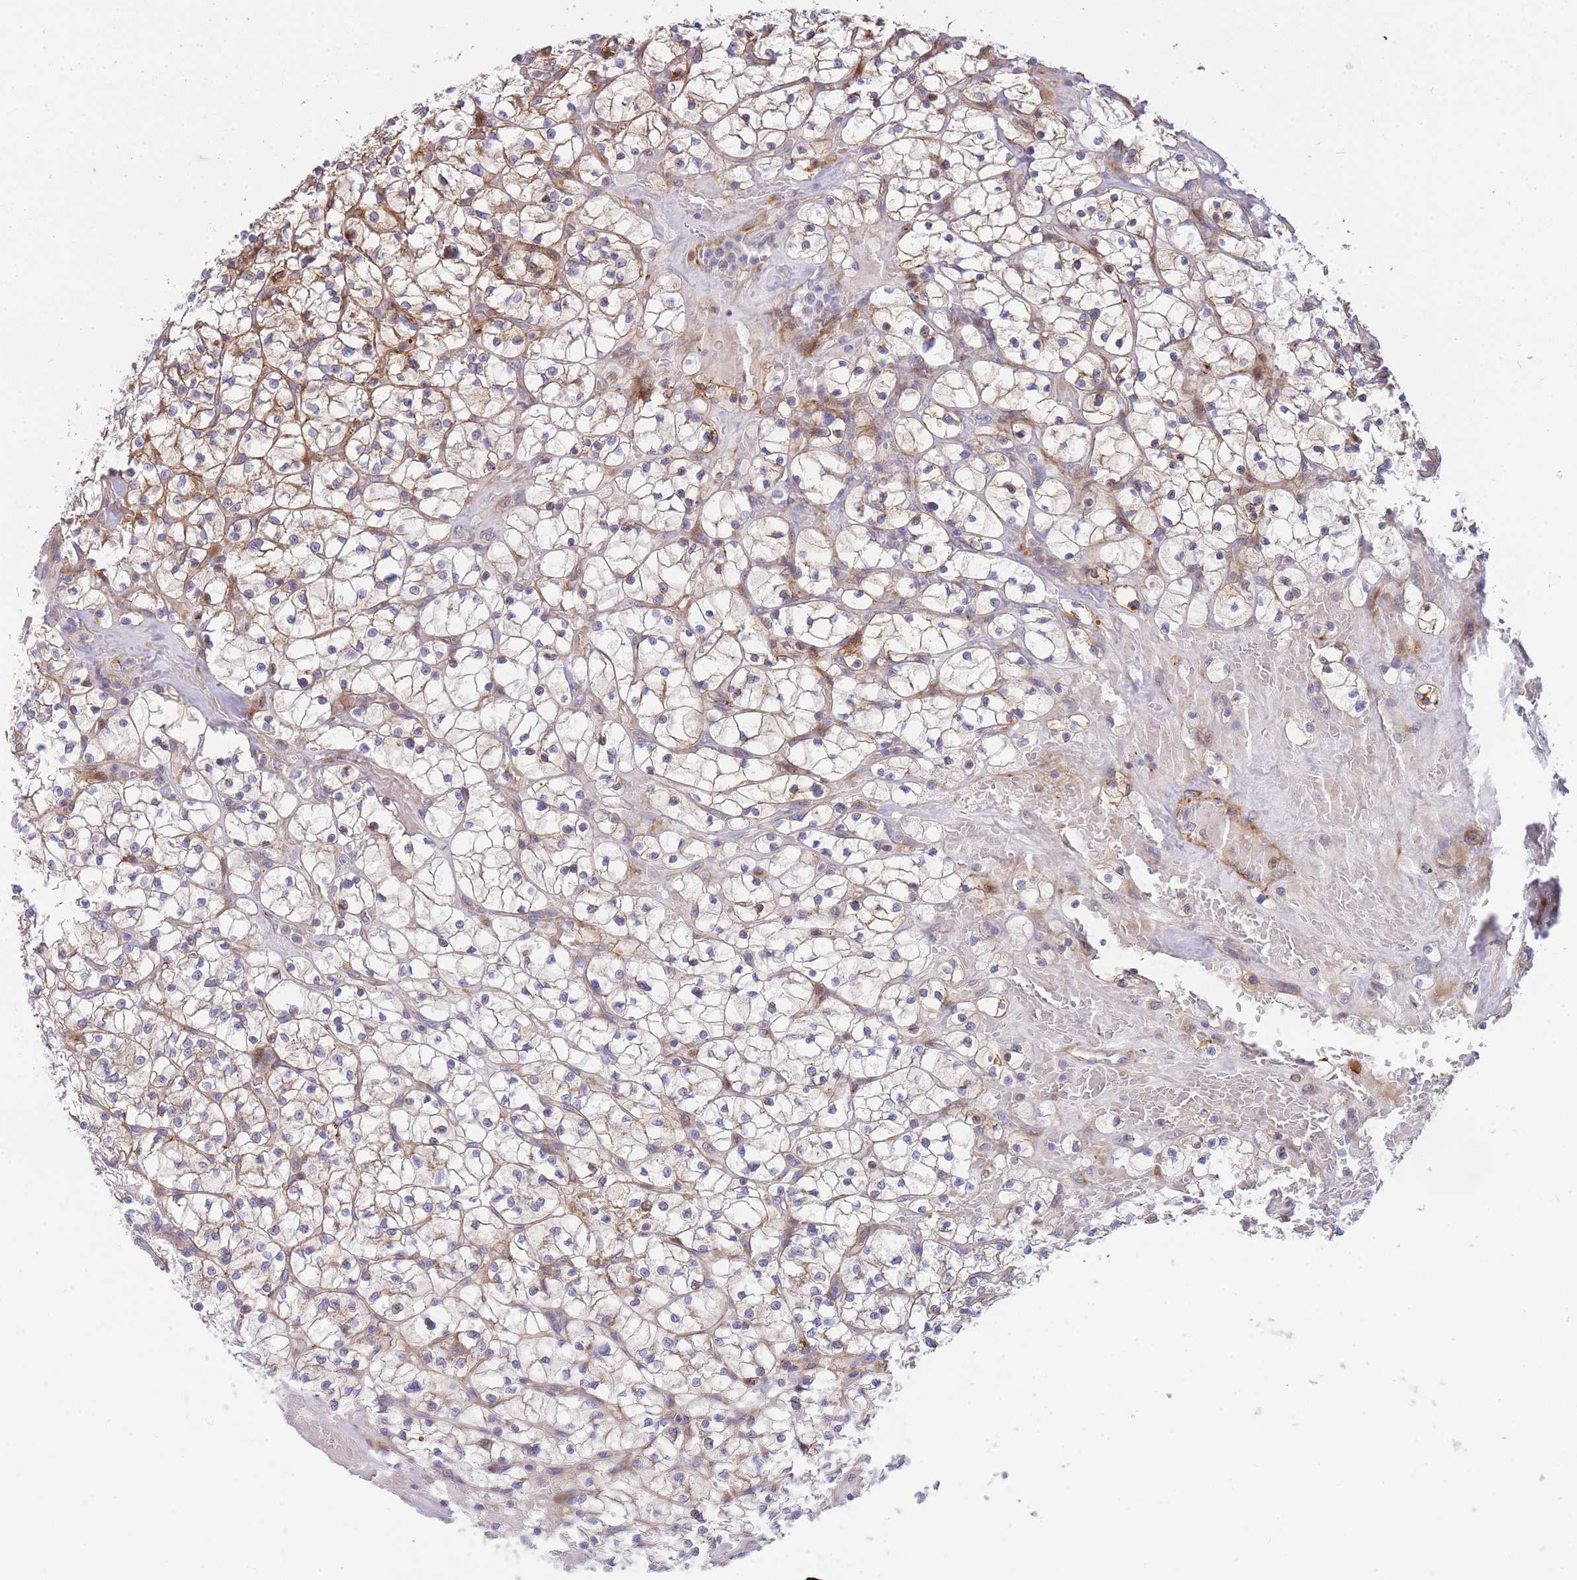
{"staining": {"intensity": "moderate", "quantity": "<25%", "location": "cytoplasmic/membranous"}, "tissue": "renal cancer", "cell_type": "Tumor cells", "image_type": "cancer", "snomed": [{"axis": "morphology", "description": "Adenocarcinoma, NOS"}, {"axis": "topography", "description": "Kidney"}], "caption": "Human renal cancer (adenocarcinoma) stained with a protein marker displays moderate staining in tumor cells.", "gene": "ATP5MC2", "patient": {"sex": "female", "age": 64}}